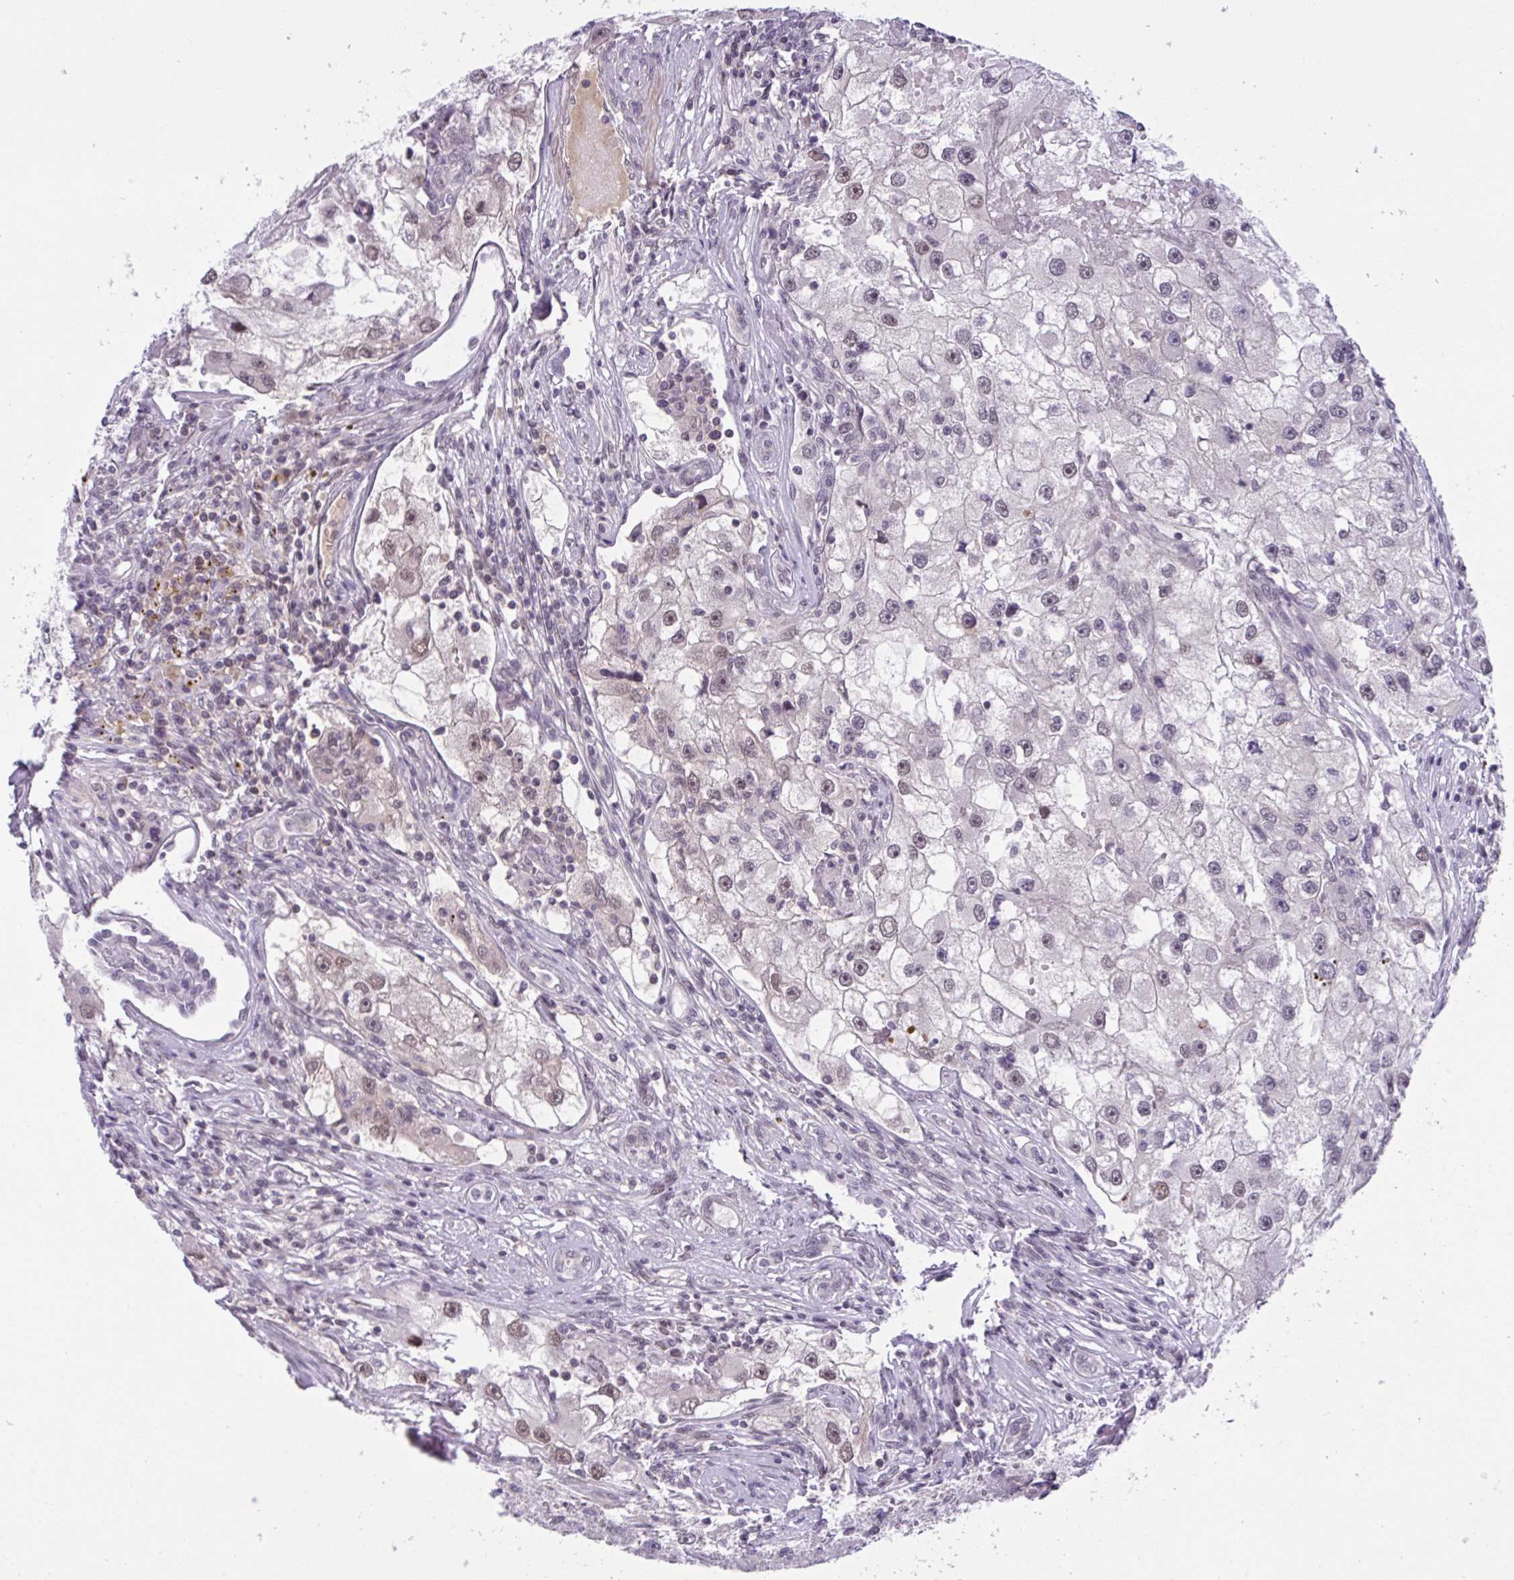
{"staining": {"intensity": "negative", "quantity": "none", "location": "none"}, "tissue": "renal cancer", "cell_type": "Tumor cells", "image_type": "cancer", "snomed": [{"axis": "morphology", "description": "Adenocarcinoma, NOS"}, {"axis": "topography", "description": "Kidney"}], "caption": "Histopathology image shows no significant protein staining in tumor cells of renal cancer.", "gene": "TTC7B", "patient": {"sex": "male", "age": 63}}